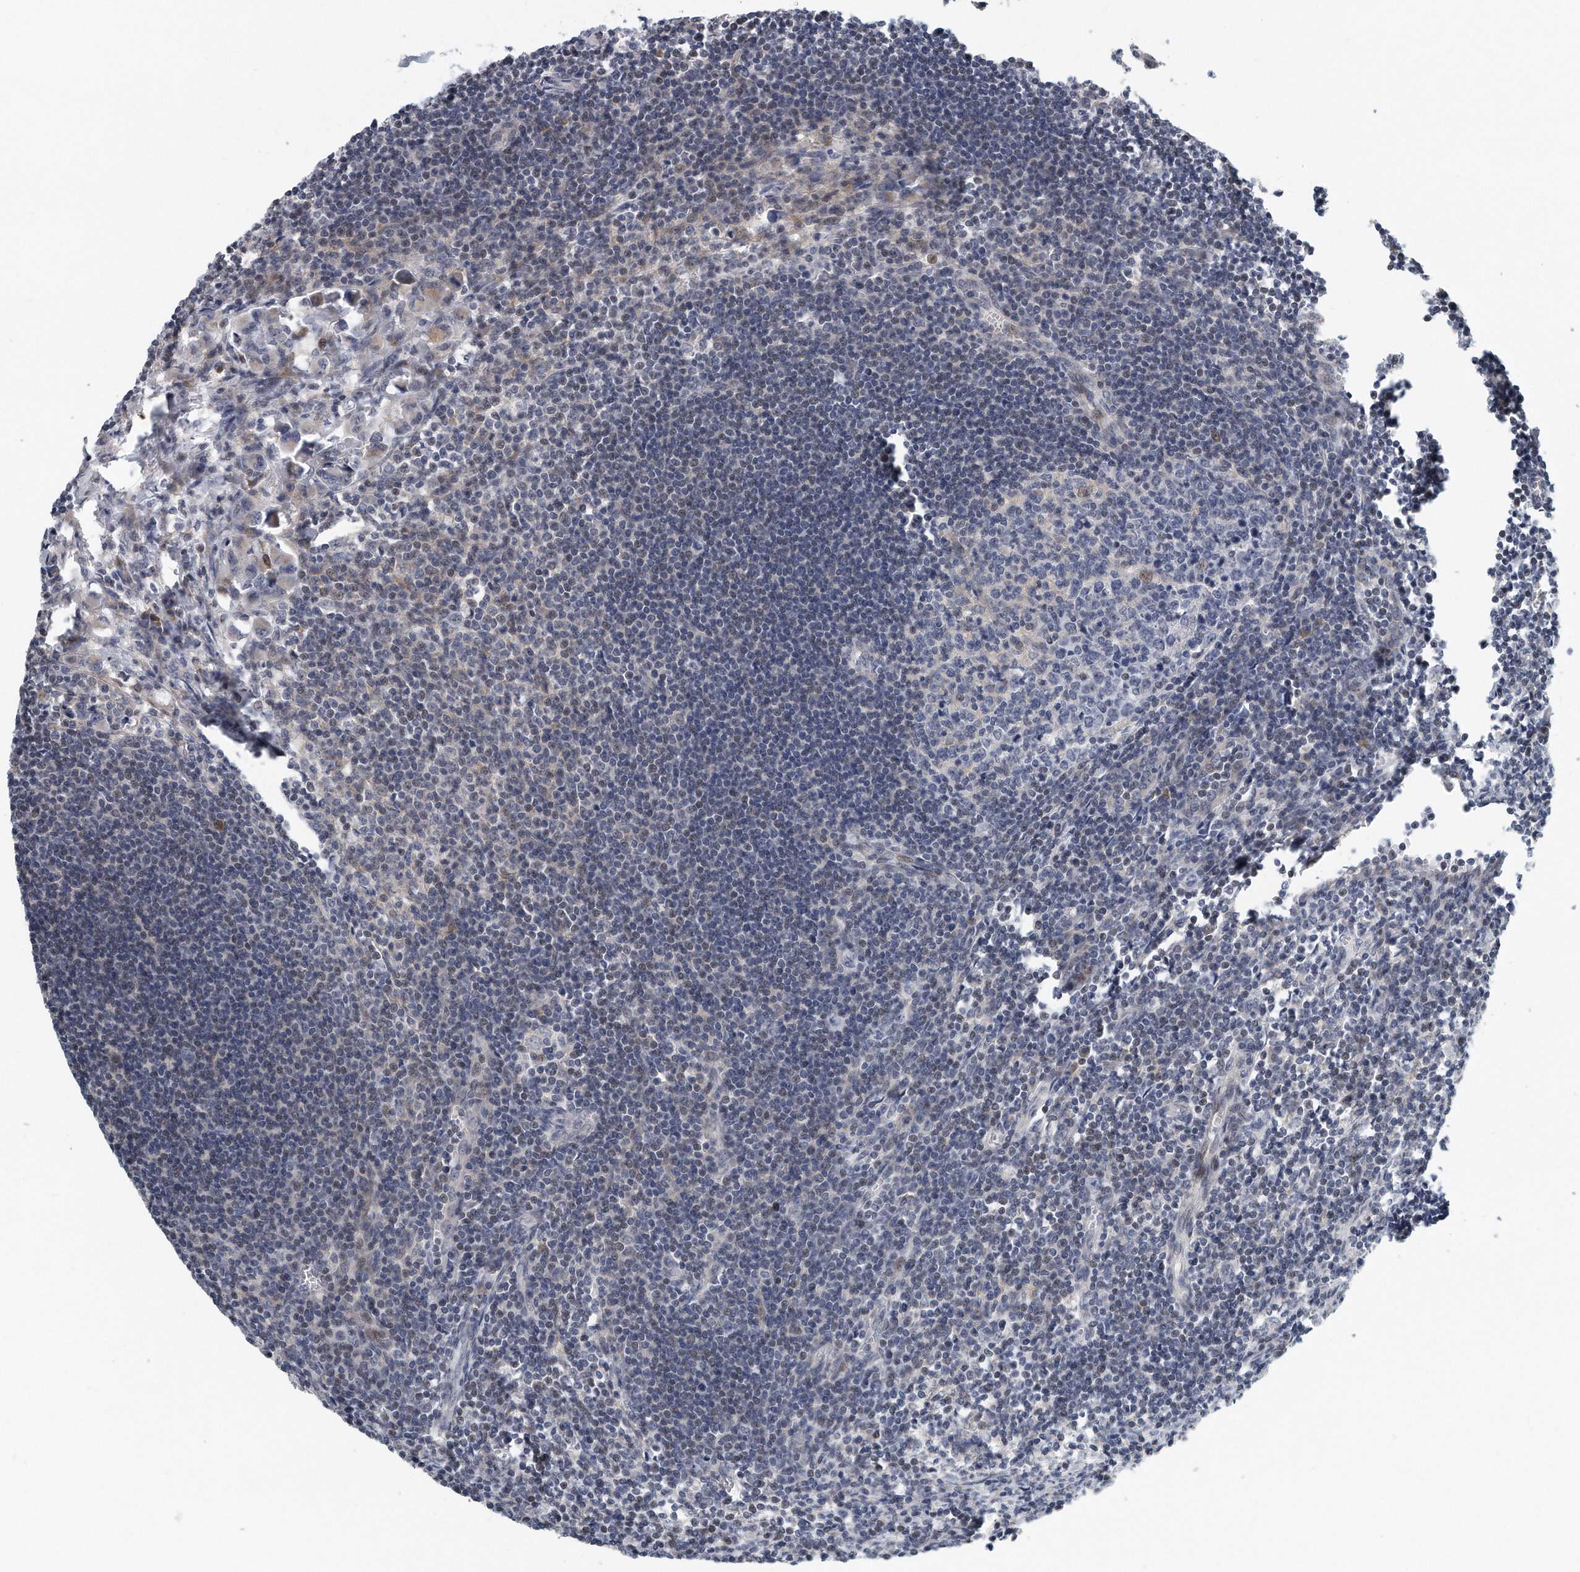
{"staining": {"intensity": "negative", "quantity": "none", "location": "none"}, "tissue": "lymph node", "cell_type": "Germinal center cells", "image_type": "normal", "snomed": [{"axis": "morphology", "description": "Normal tissue, NOS"}, {"axis": "morphology", "description": "Malignant melanoma, Metastatic site"}, {"axis": "topography", "description": "Lymph node"}], "caption": "Immunohistochemistry micrograph of normal lymph node stained for a protein (brown), which exhibits no staining in germinal center cells.", "gene": "VLDLR", "patient": {"sex": "male", "age": 41}}